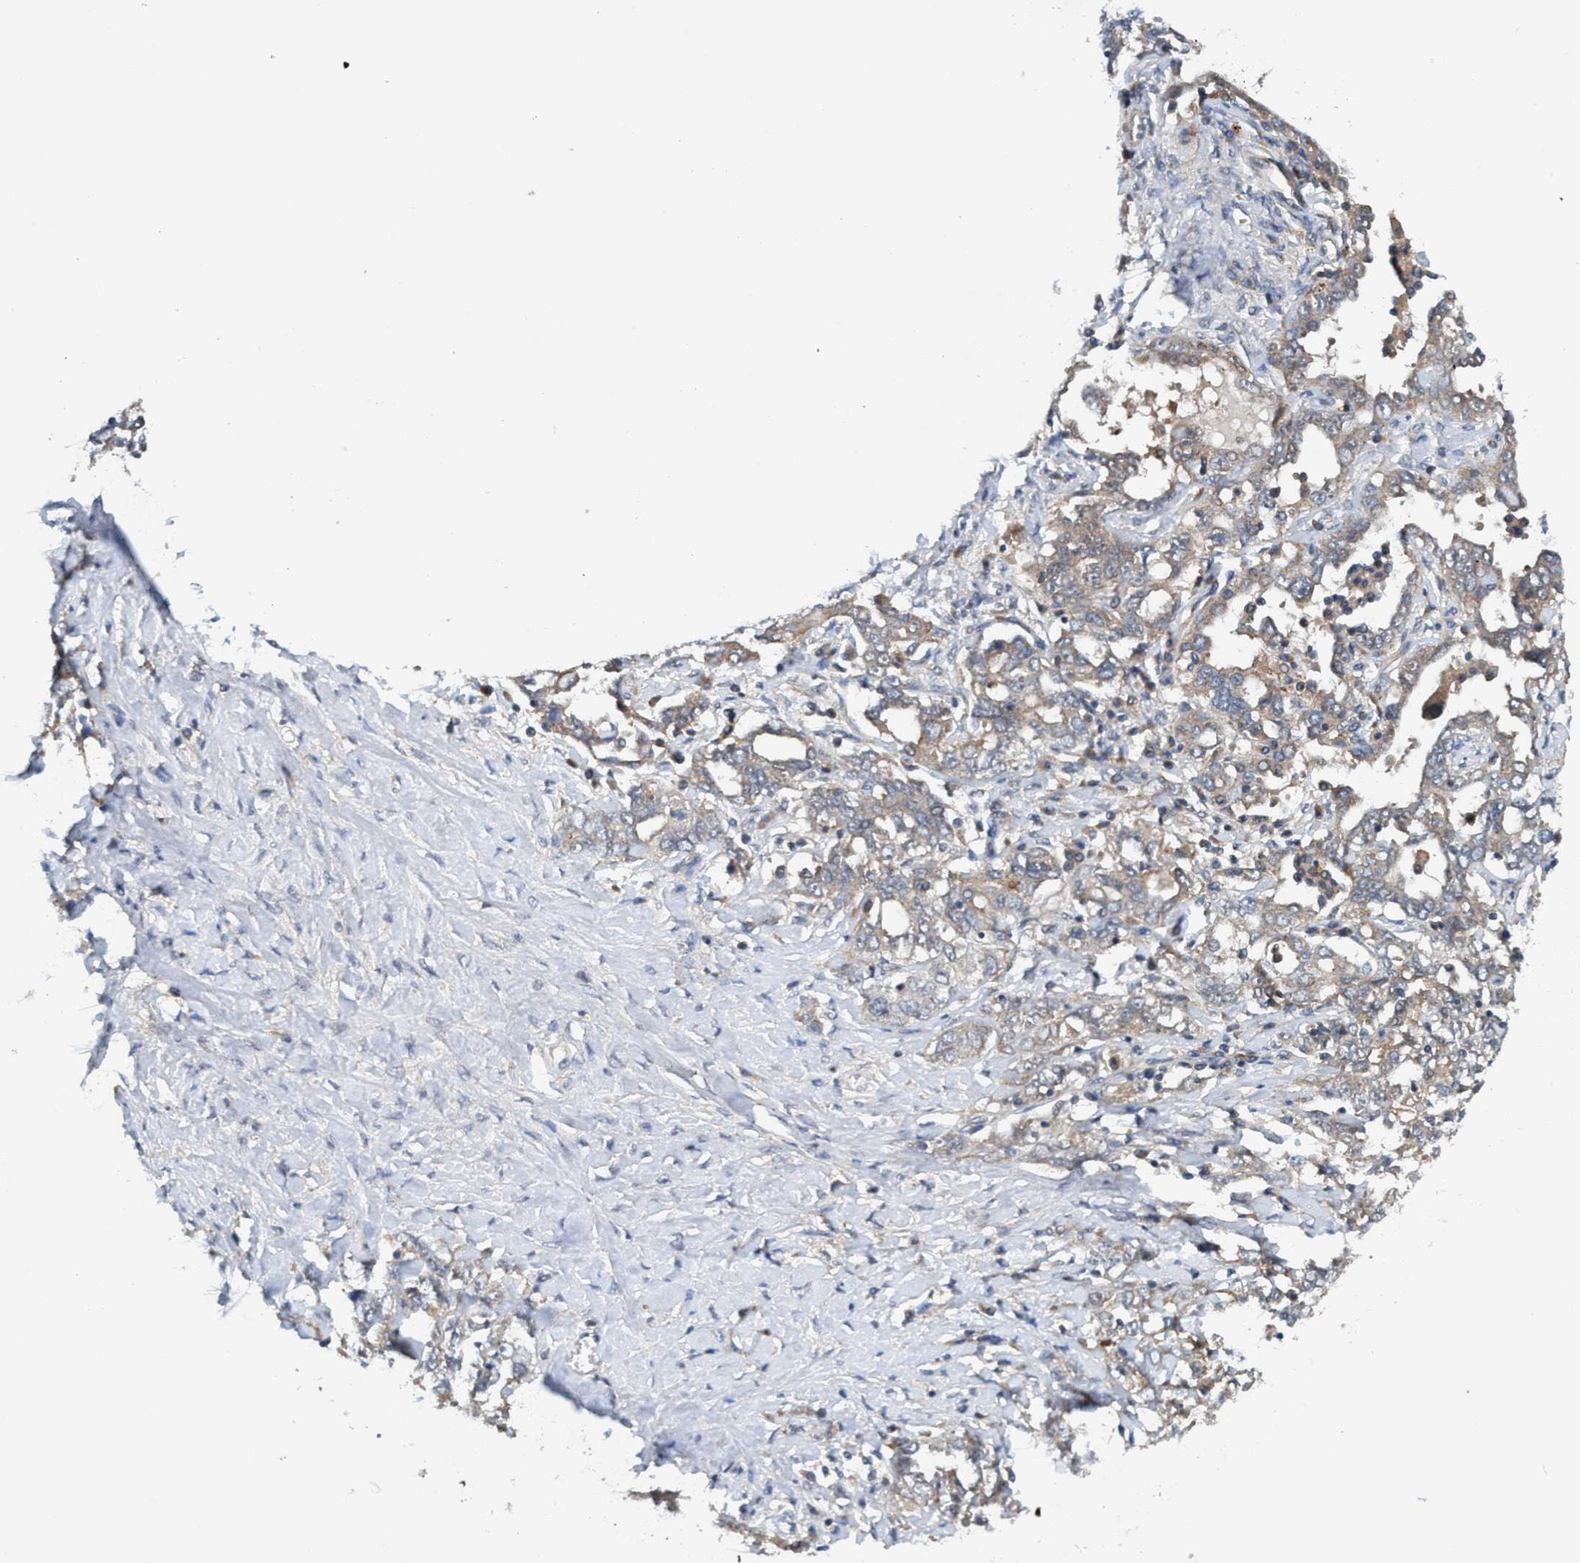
{"staining": {"intensity": "weak", "quantity": ">75%", "location": "cytoplasmic/membranous"}, "tissue": "ovarian cancer", "cell_type": "Tumor cells", "image_type": "cancer", "snomed": [{"axis": "morphology", "description": "Carcinoma, endometroid"}, {"axis": "topography", "description": "Ovary"}], "caption": "Endometroid carcinoma (ovarian) stained with a protein marker reveals weak staining in tumor cells.", "gene": "TRIM65", "patient": {"sex": "female", "age": 62}}